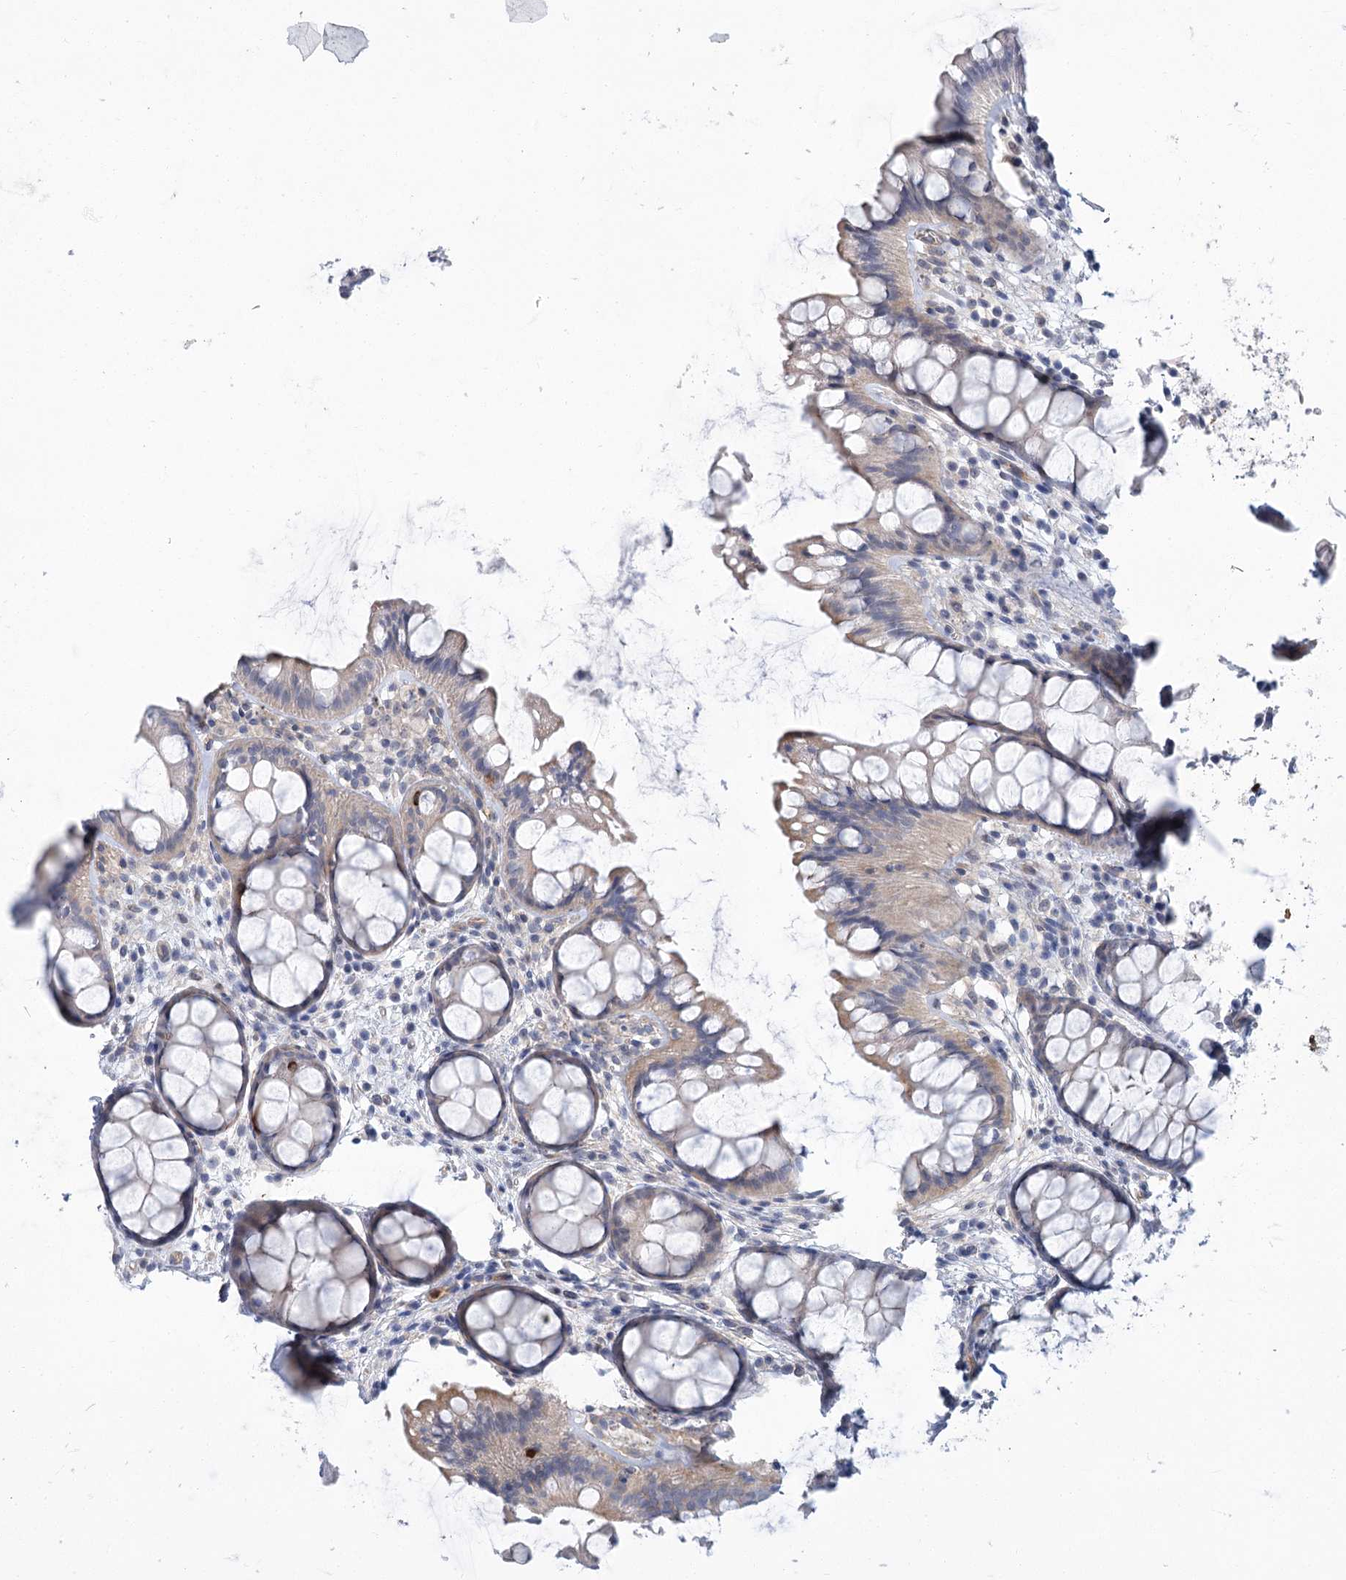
{"staining": {"intensity": "weak", "quantity": ">75%", "location": "cytoplasmic/membranous"}, "tissue": "colon", "cell_type": "Endothelial cells", "image_type": "normal", "snomed": [{"axis": "morphology", "description": "Normal tissue, NOS"}, {"axis": "topography", "description": "Colon"}], "caption": "A brown stain labels weak cytoplasmic/membranous staining of a protein in endothelial cells of unremarkable human colon. Nuclei are stained in blue.", "gene": "THAP6", "patient": {"sex": "female", "age": 82}}